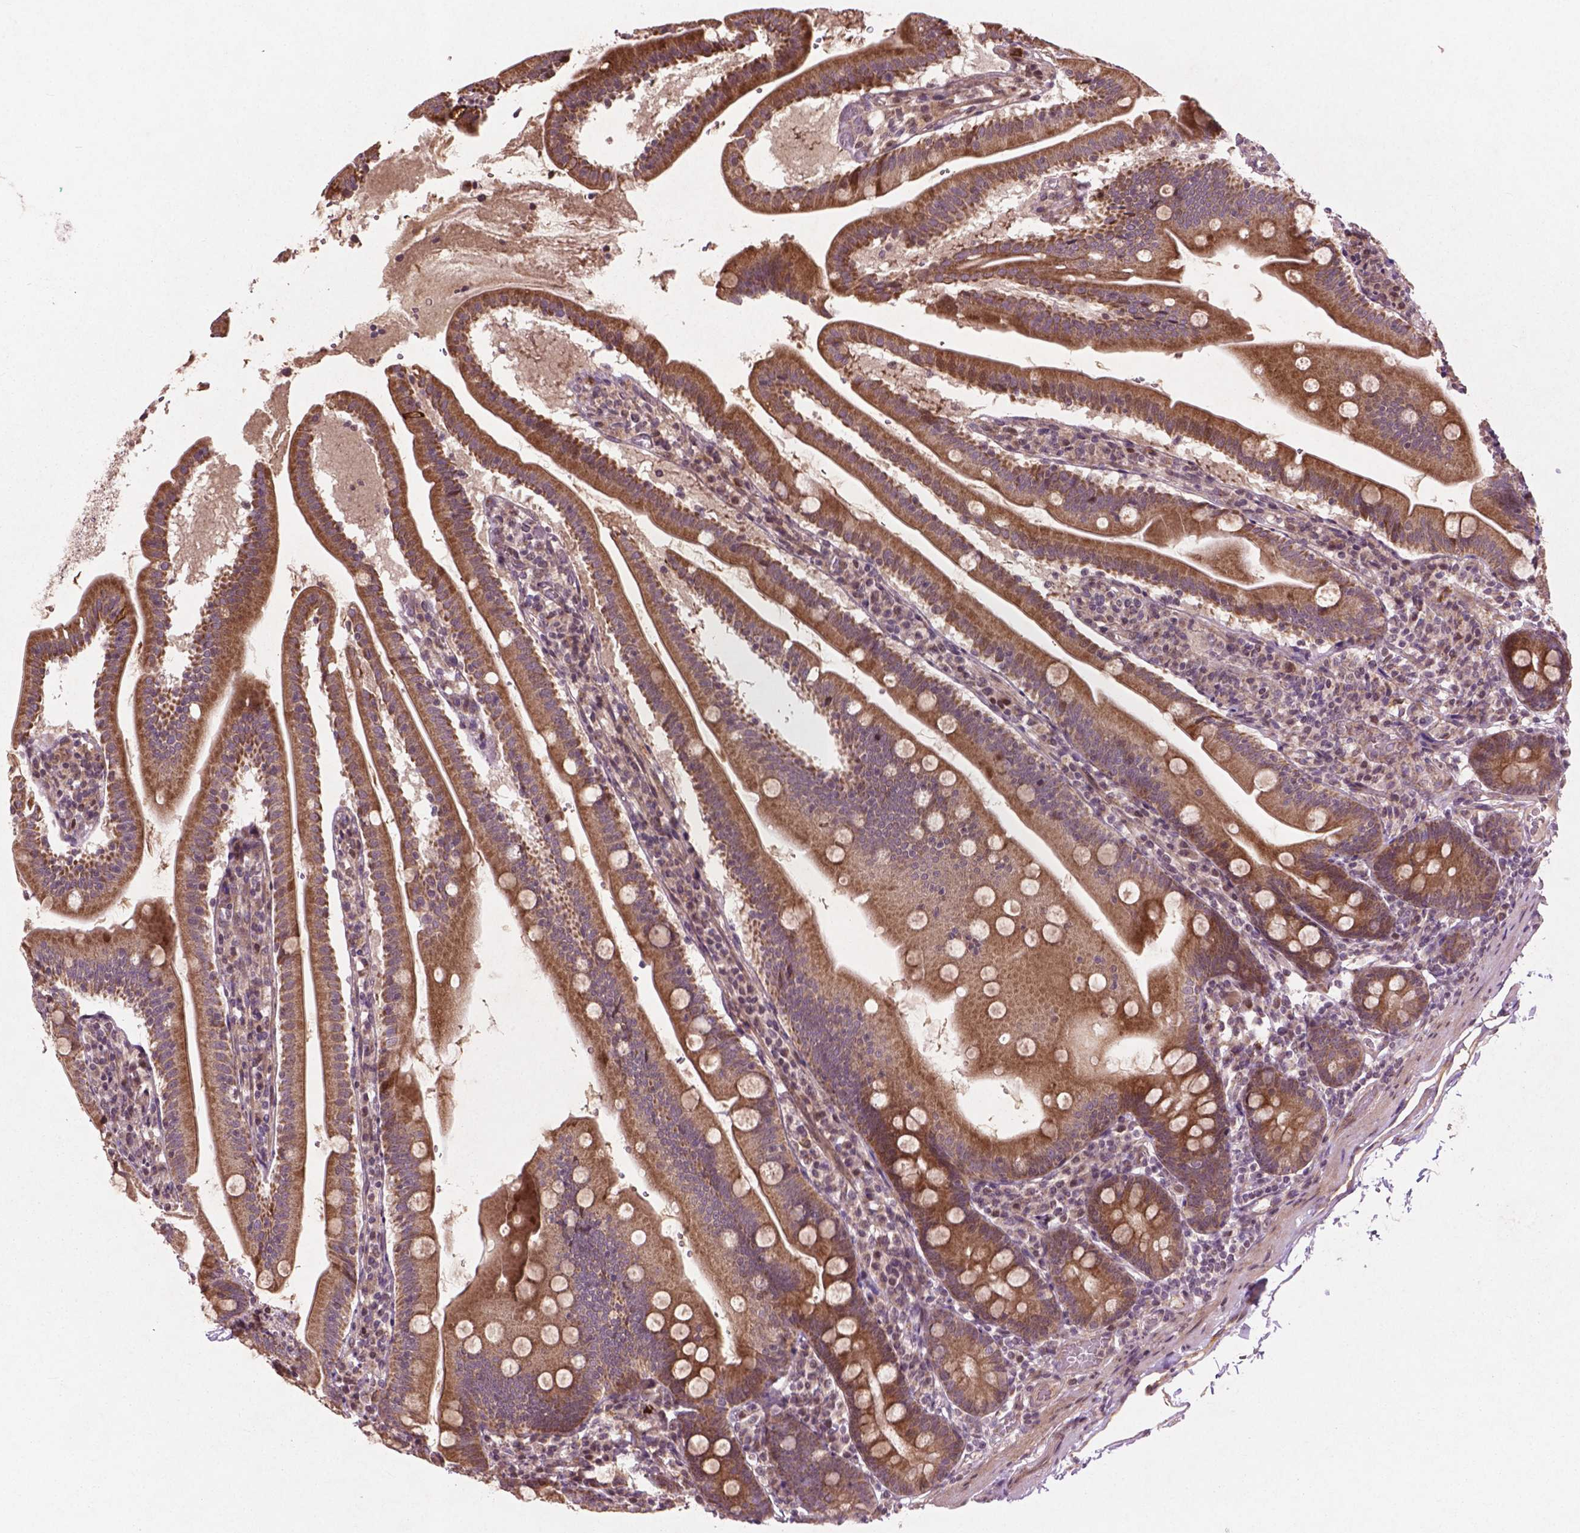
{"staining": {"intensity": "strong", "quantity": ">75%", "location": "cytoplasmic/membranous"}, "tissue": "duodenum", "cell_type": "Glandular cells", "image_type": "normal", "snomed": [{"axis": "morphology", "description": "Normal tissue, NOS"}, {"axis": "topography", "description": "Duodenum"}], "caption": "This image reveals IHC staining of unremarkable human duodenum, with high strong cytoplasmic/membranous positivity in about >75% of glandular cells.", "gene": "B3GALNT2", "patient": {"sex": "female", "age": 67}}